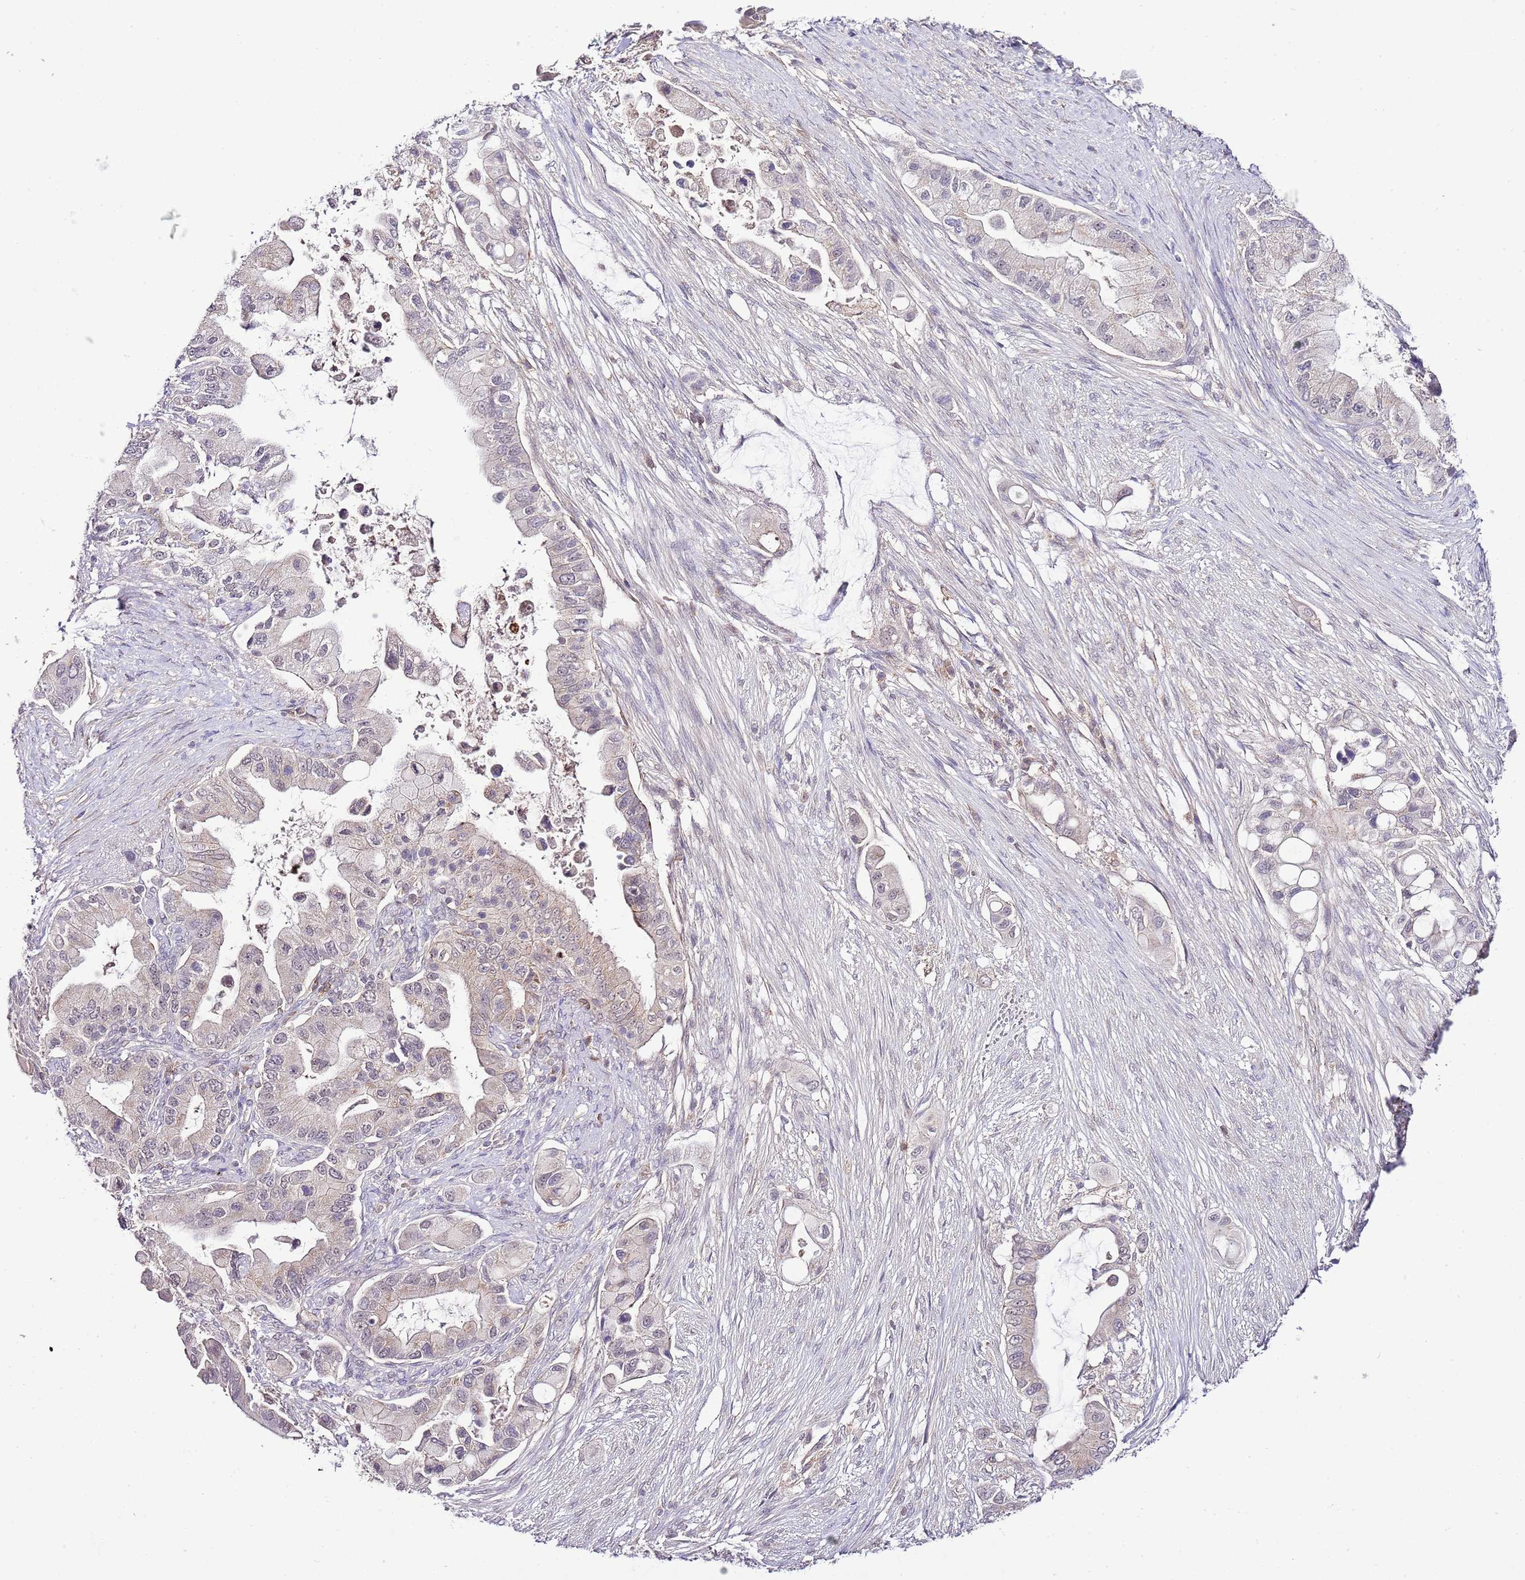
{"staining": {"intensity": "negative", "quantity": "none", "location": "none"}, "tissue": "pancreatic cancer", "cell_type": "Tumor cells", "image_type": "cancer", "snomed": [{"axis": "morphology", "description": "Adenocarcinoma, NOS"}, {"axis": "topography", "description": "Pancreas"}], "caption": "Immunohistochemistry (IHC) micrograph of neoplastic tissue: adenocarcinoma (pancreatic) stained with DAB (3,3'-diaminobenzidine) exhibits no significant protein positivity in tumor cells. Nuclei are stained in blue.", "gene": "EFHD1", "patient": {"sex": "male", "age": 57}}